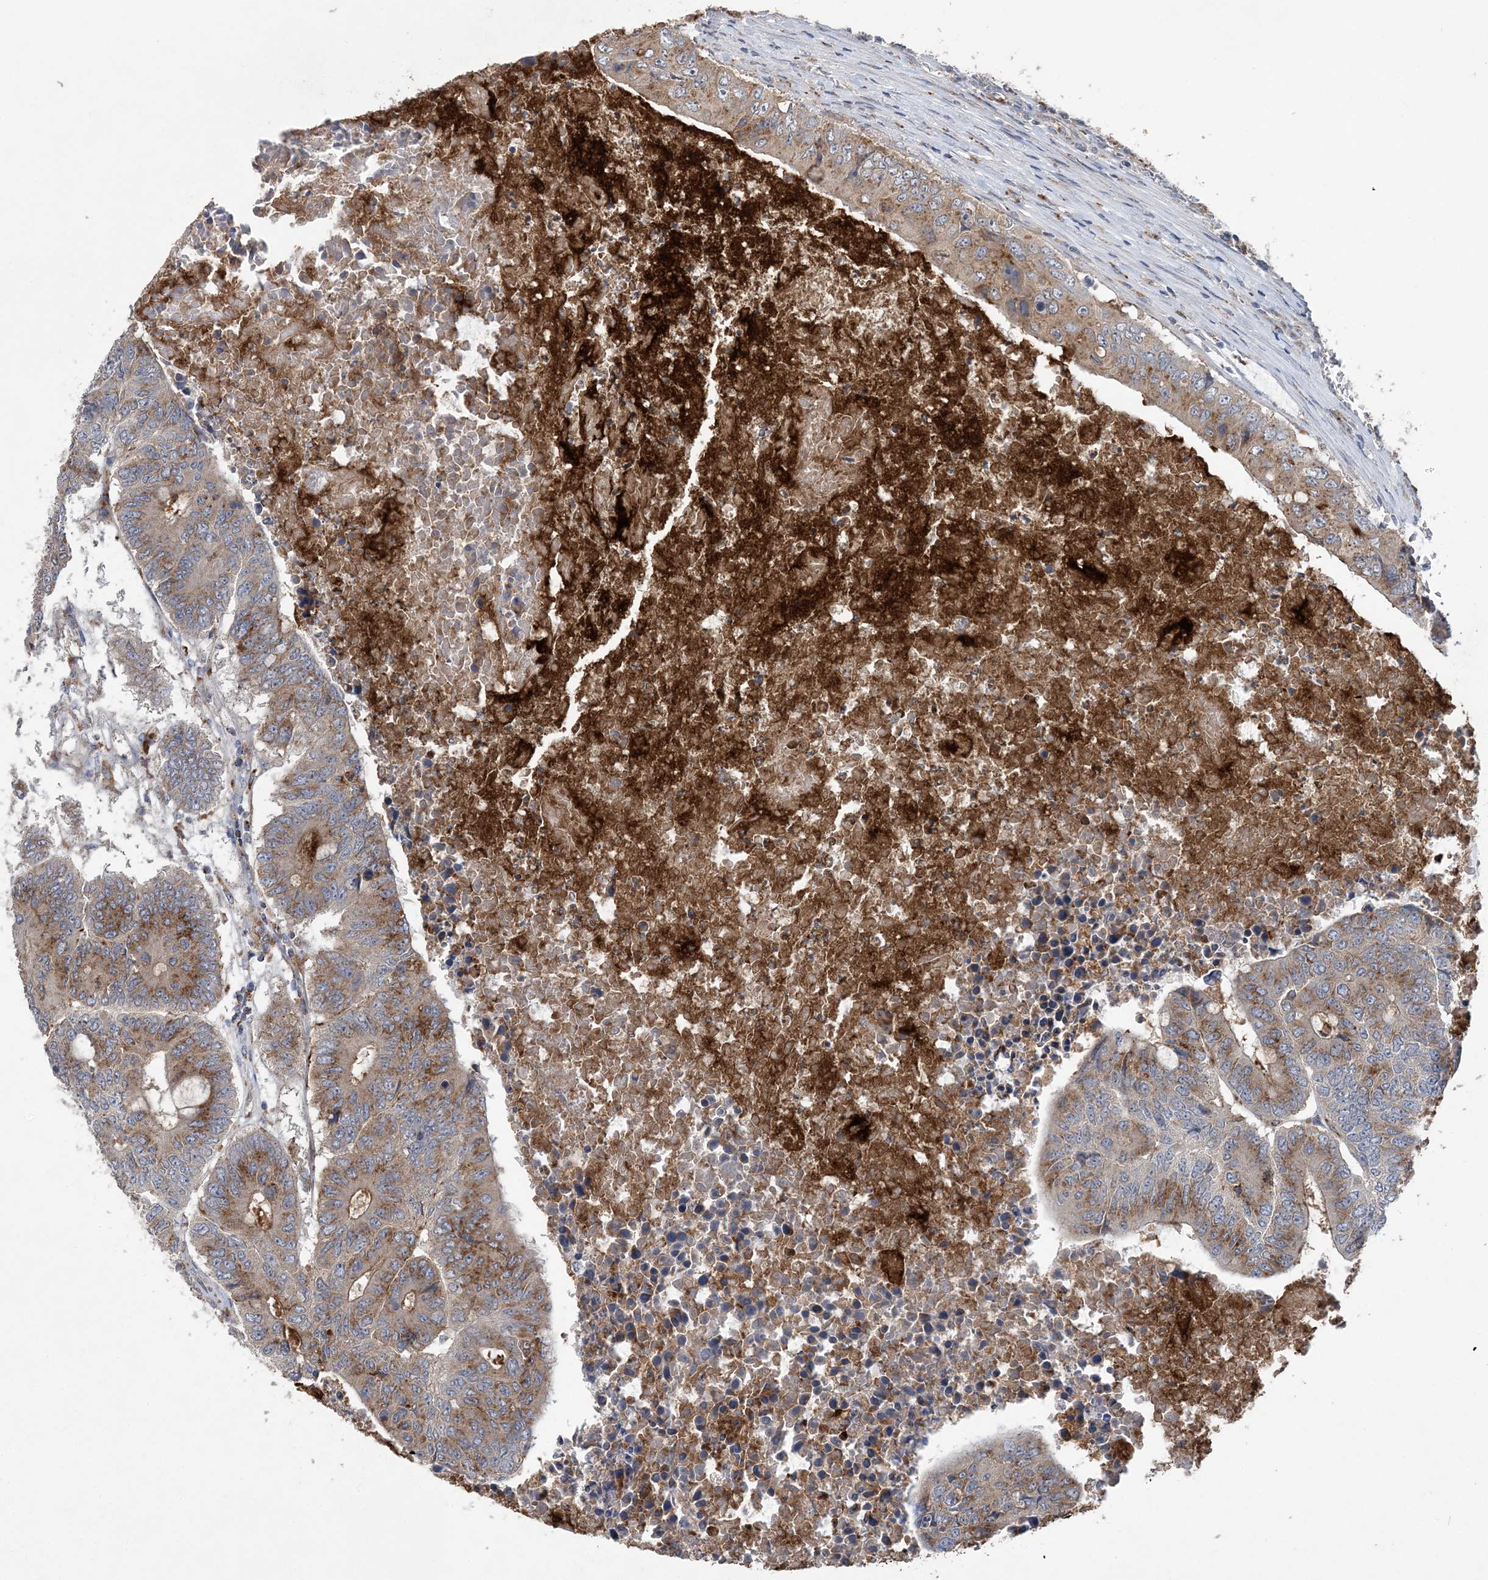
{"staining": {"intensity": "moderate", "quantity": "25%-75%", "location": "cytoplasmic/membranous"}, "tissue": "colorectal cancer", "cell_type": "Tumor cells", "image_type": "cancer", "snomed": [{"axis": "morphology", "description": "Adenocarcinoma, NOS"}, {"axis": "topography", "description": "Colon"}], "caption": "Colorectal cancer was stained to show a protein in brown. There is medium levels of moderate cytoplasmic/membranous expression in approximately 25%-75% of tumor cells.", "gene": "PTTG1IP", "patient": {"sex": "male", "age": 87}}